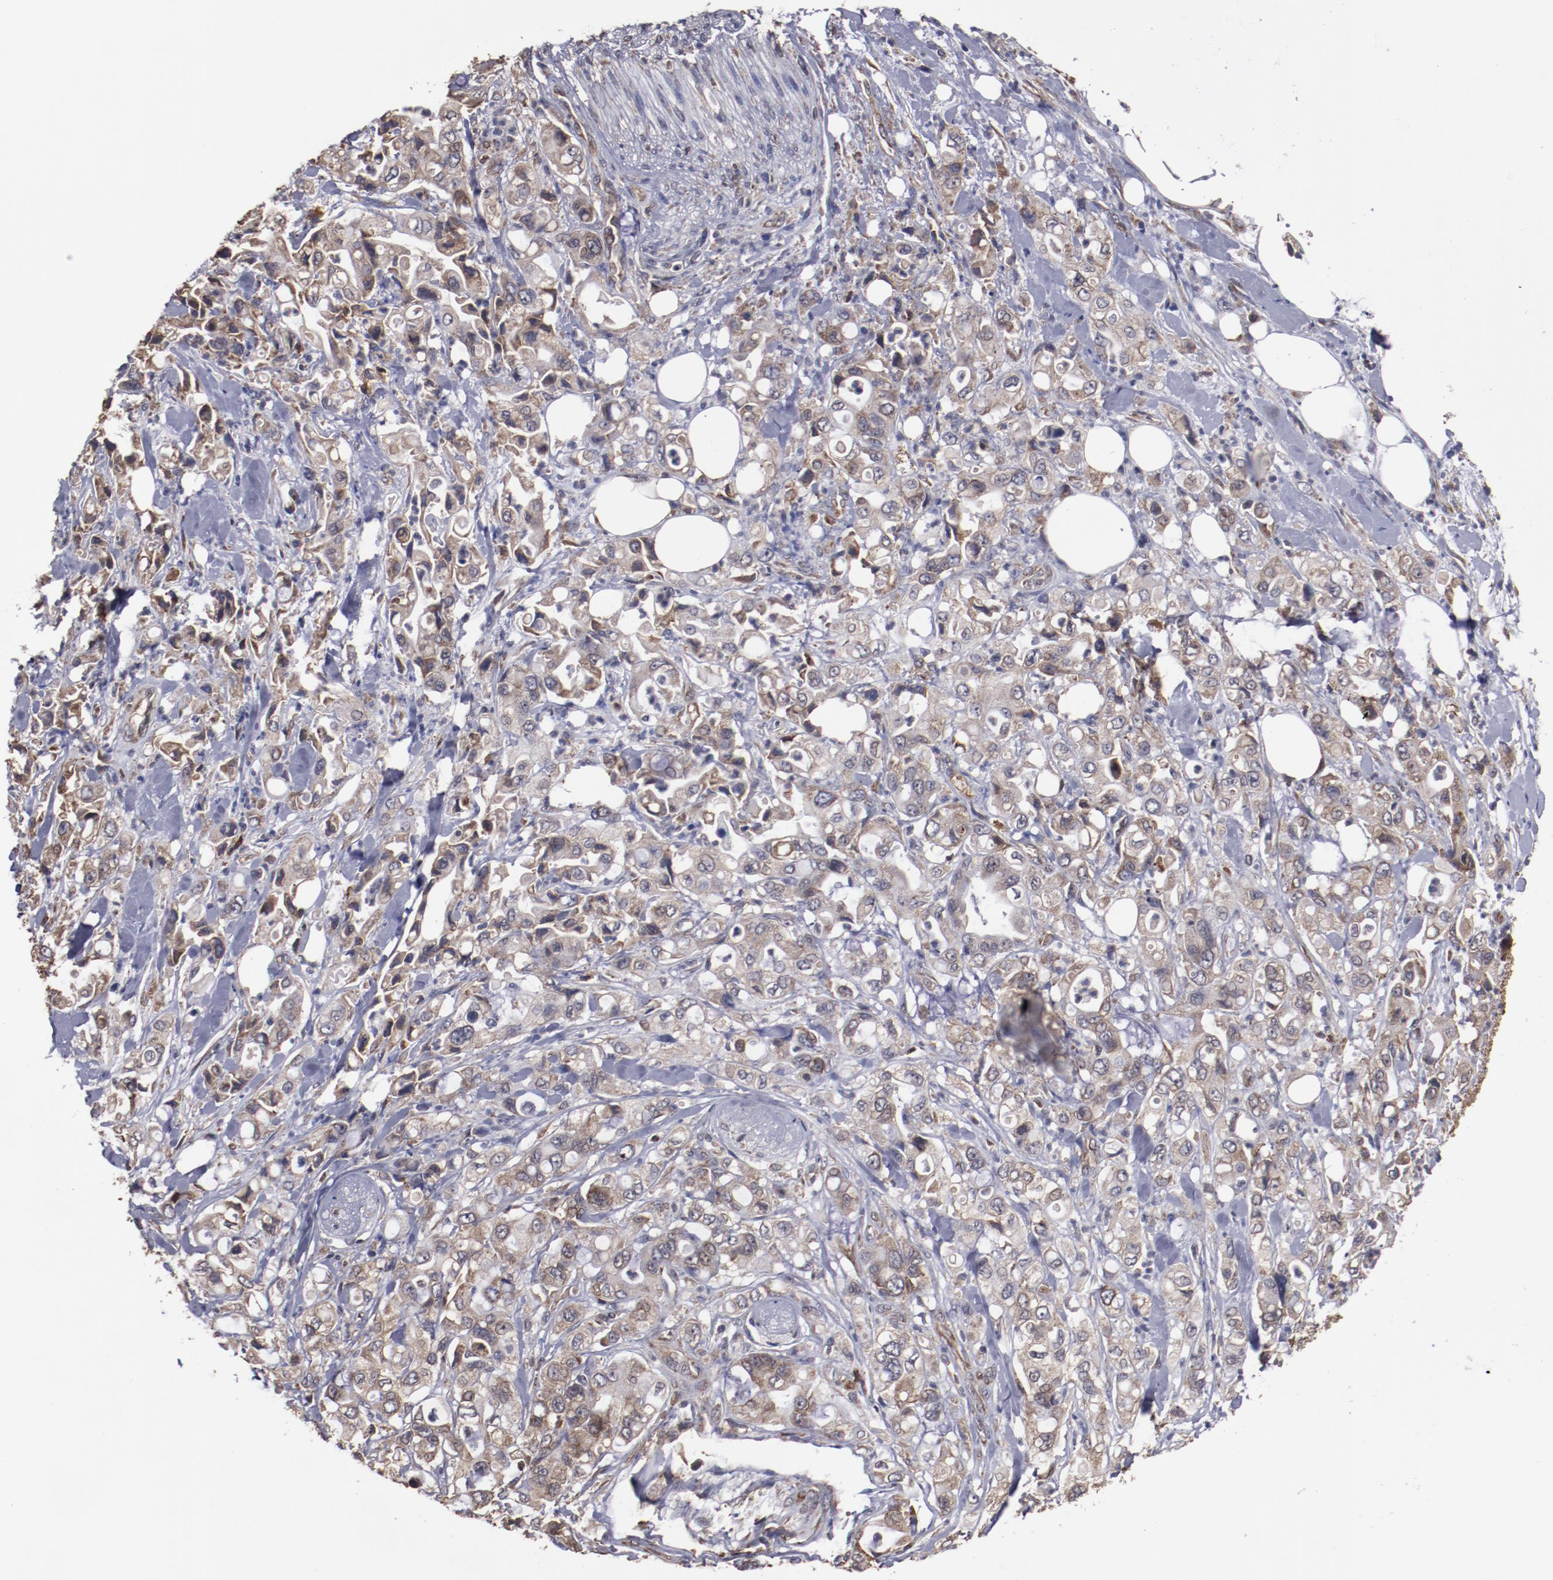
{"staining": {"intensity": "moderate", "quantity": ">75%", "location": "cytoplasmic/membranous"}, "tissue": "pancreatic cancer", "cell_type": "Tumor cells", "image_type": "cancer", "snomed": [{"axis": "morphology", "description": "Adenocarcinoma, NOS"}, {"axis": "topography", "description": "Pancreas"}], "caption": "Pancreatic cancer tissue displays moderate cytoplasmic/membranous positivity in about >75% of tumor cells Using DAB (3,3'-diaminobenzidine) (brown) and hematoxylin (blue) stains, captured at high magnification using brightfield microscopy.", "gene": "RPS4Y1", "patient": {"sex": "male", "age": 70}}